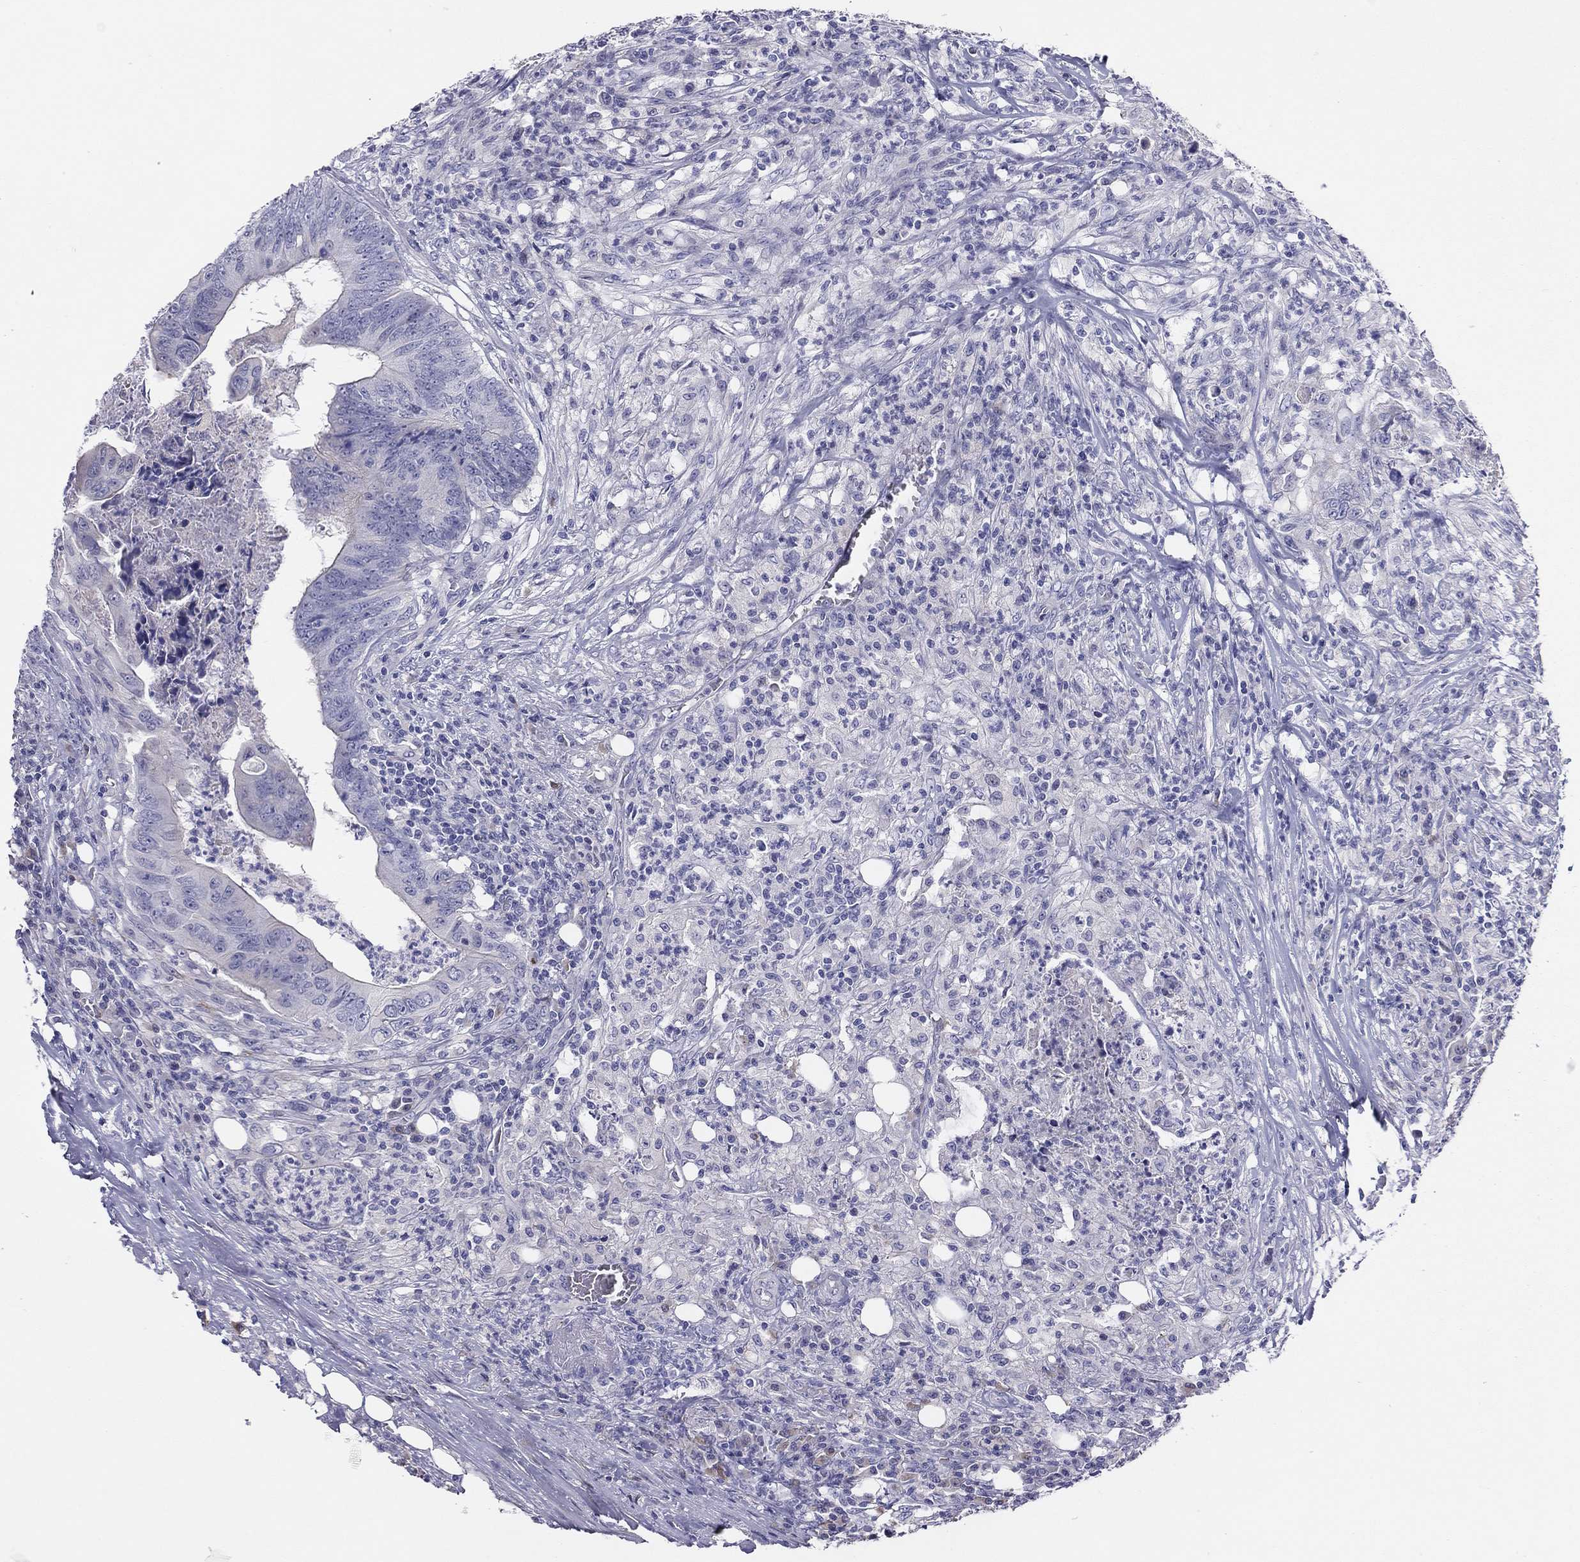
{"staining": {"intensity": "negative", "quantity": "none", "location": "none"}, "tissue": "colorectal cancer", "cell_type": "Tumor cells", "image_type": "cancer", "snomed": [{"axis": "morphology", "description": "Adenocarcinoma, NOS"}, {"axis": "topography", "description": "Colon"}], "caption": "A micrograph of human colorectal adenocarcinoma is negative for staining in tumor cells.", "gene": "MGAT4C", "patient": {"sex": "male", "age": 84}}